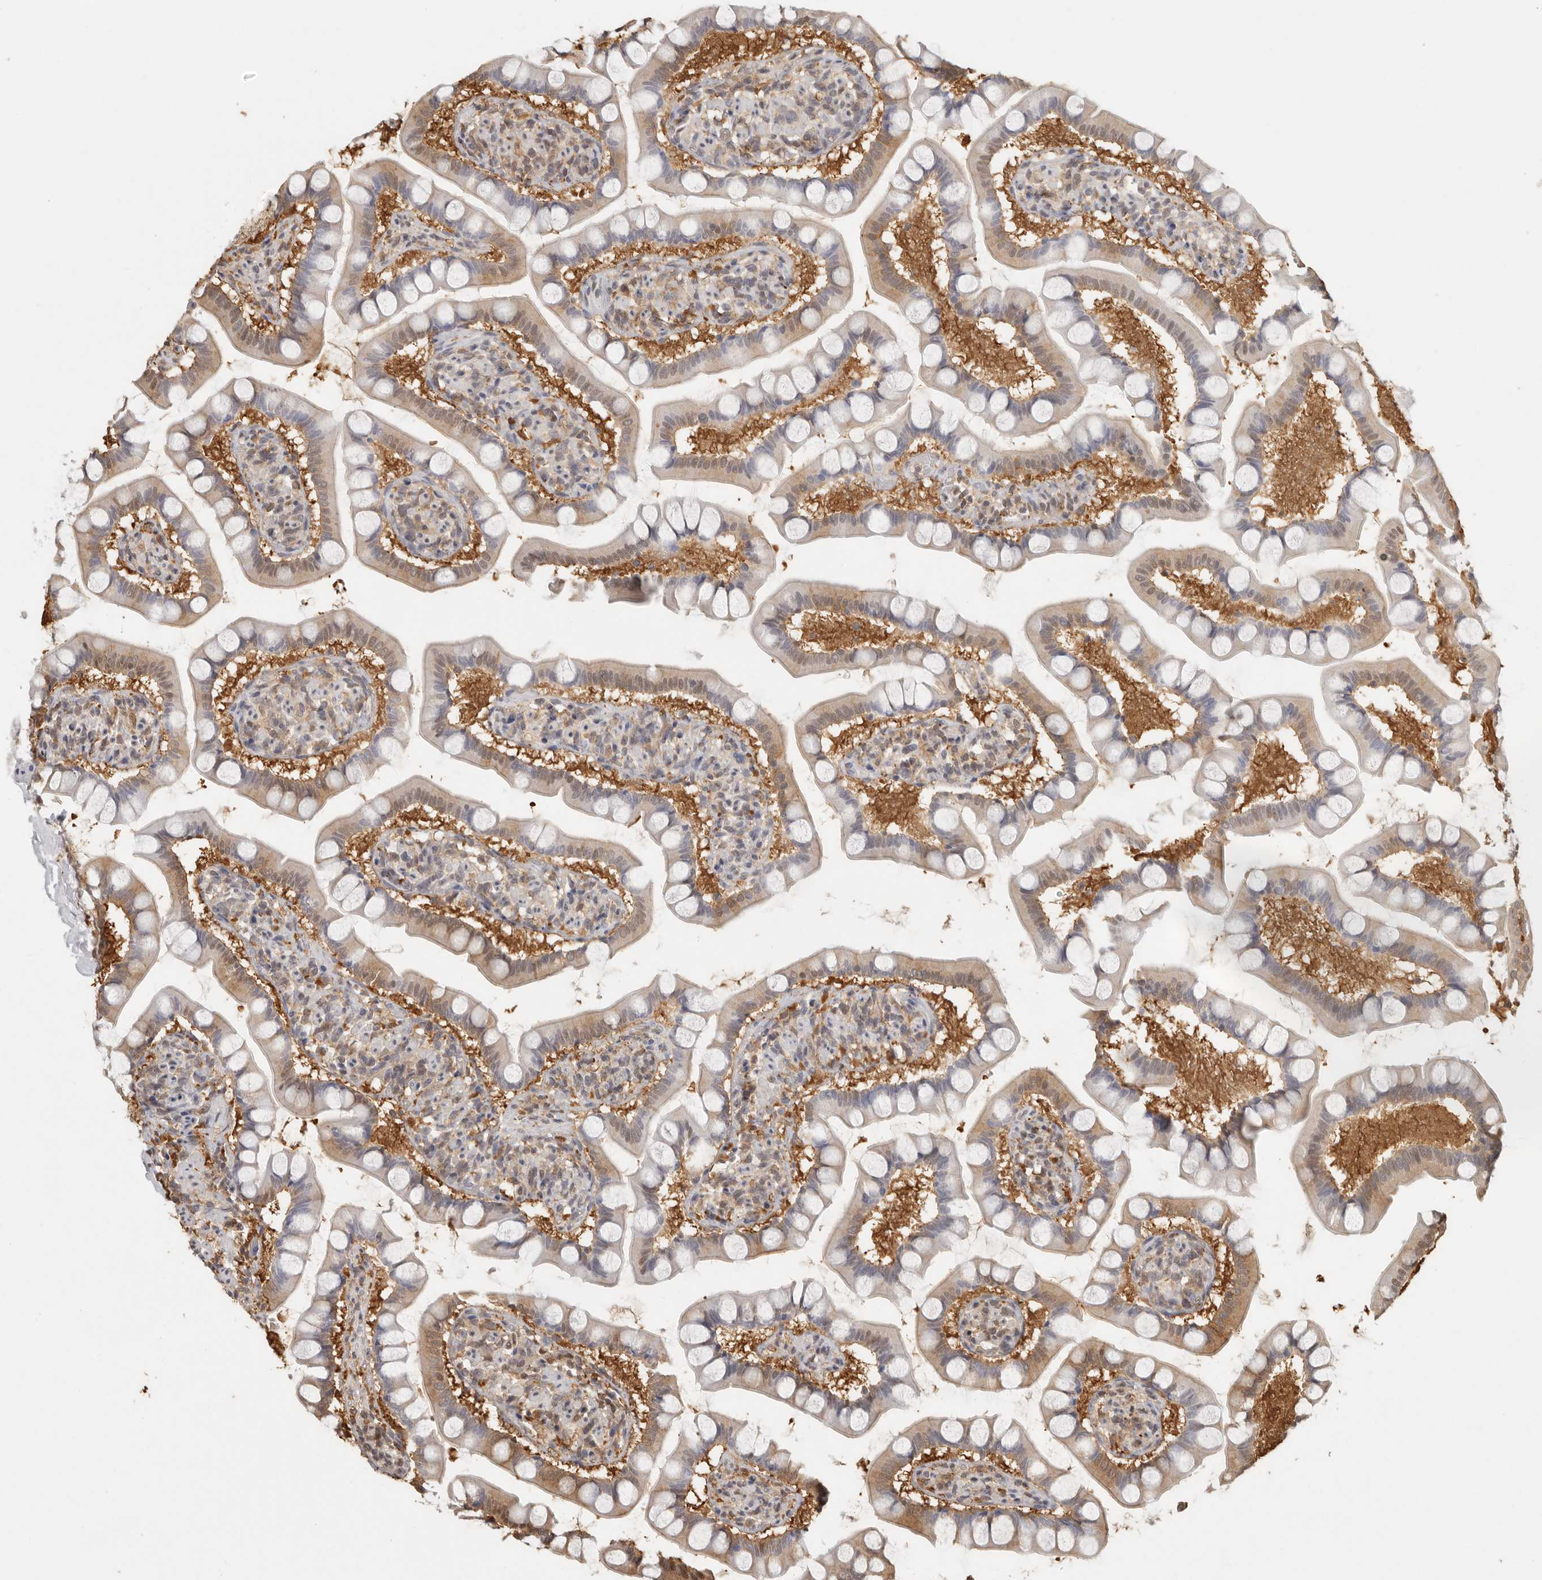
{"staining": {"intensity": "moderate", "quantity": "25%-75%", "location": "cytoplasmic/membranous"}, "tissue": "small intestine", "cell_type": "Glandular cells", "image_type": "normal", "snomed": [{"axis": "morphology", "description": "Normal tissue, NOS"}, {"axis": "topography", "description": "Small intestine"}], "caption": "Protein expression analysis of normal human small intestine reveals moderate cytoplasmic/membranous expression in approximately 25%-75% of glandular cells. (Stains: DAB (3,3'-diaminobenzidine) in brown, nuclei in blue, Microscopy: brightfield microscopy at high magnification).", "gene": "PSMA5", "patient": {"sex": "male", "age": 41}}